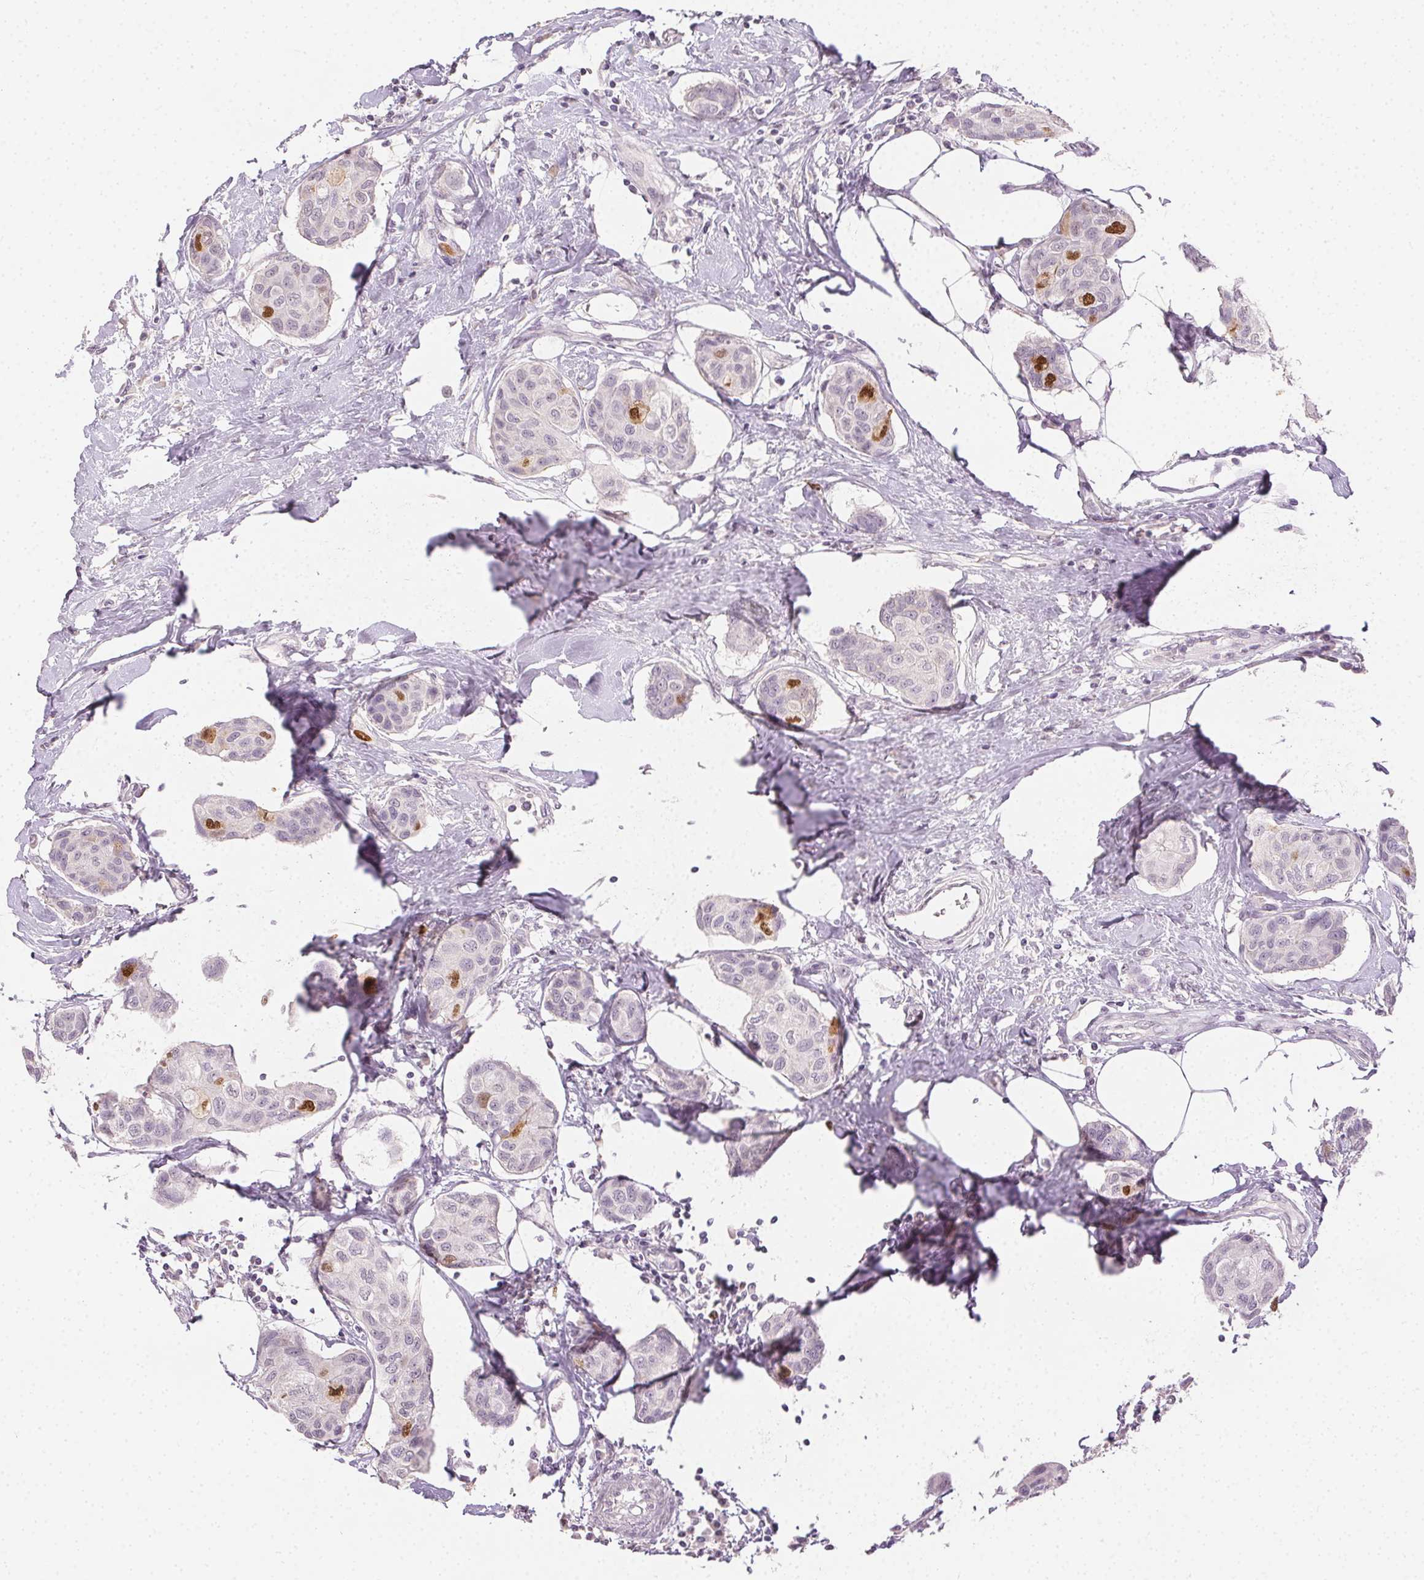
{"staining": {"intensity": "moderate", "quantity": "<25%", "location": "nuclear"}, "tissue": "breast cancer", "cell_type": "Tumor cells", "image_type": "cancer", "snomed": [{"axis": "morphology", "description": "Duct carcinoma"}, {"axis": "topography", "description": "Breast"}], "caption": "Invasive ductal carcinoma (breast) stained with a brown dye displays moderate nuclear positive staining in about <25% of tumor cells.", "gene": "ANLN", "patient": {"sex": "female", "age": 80}}